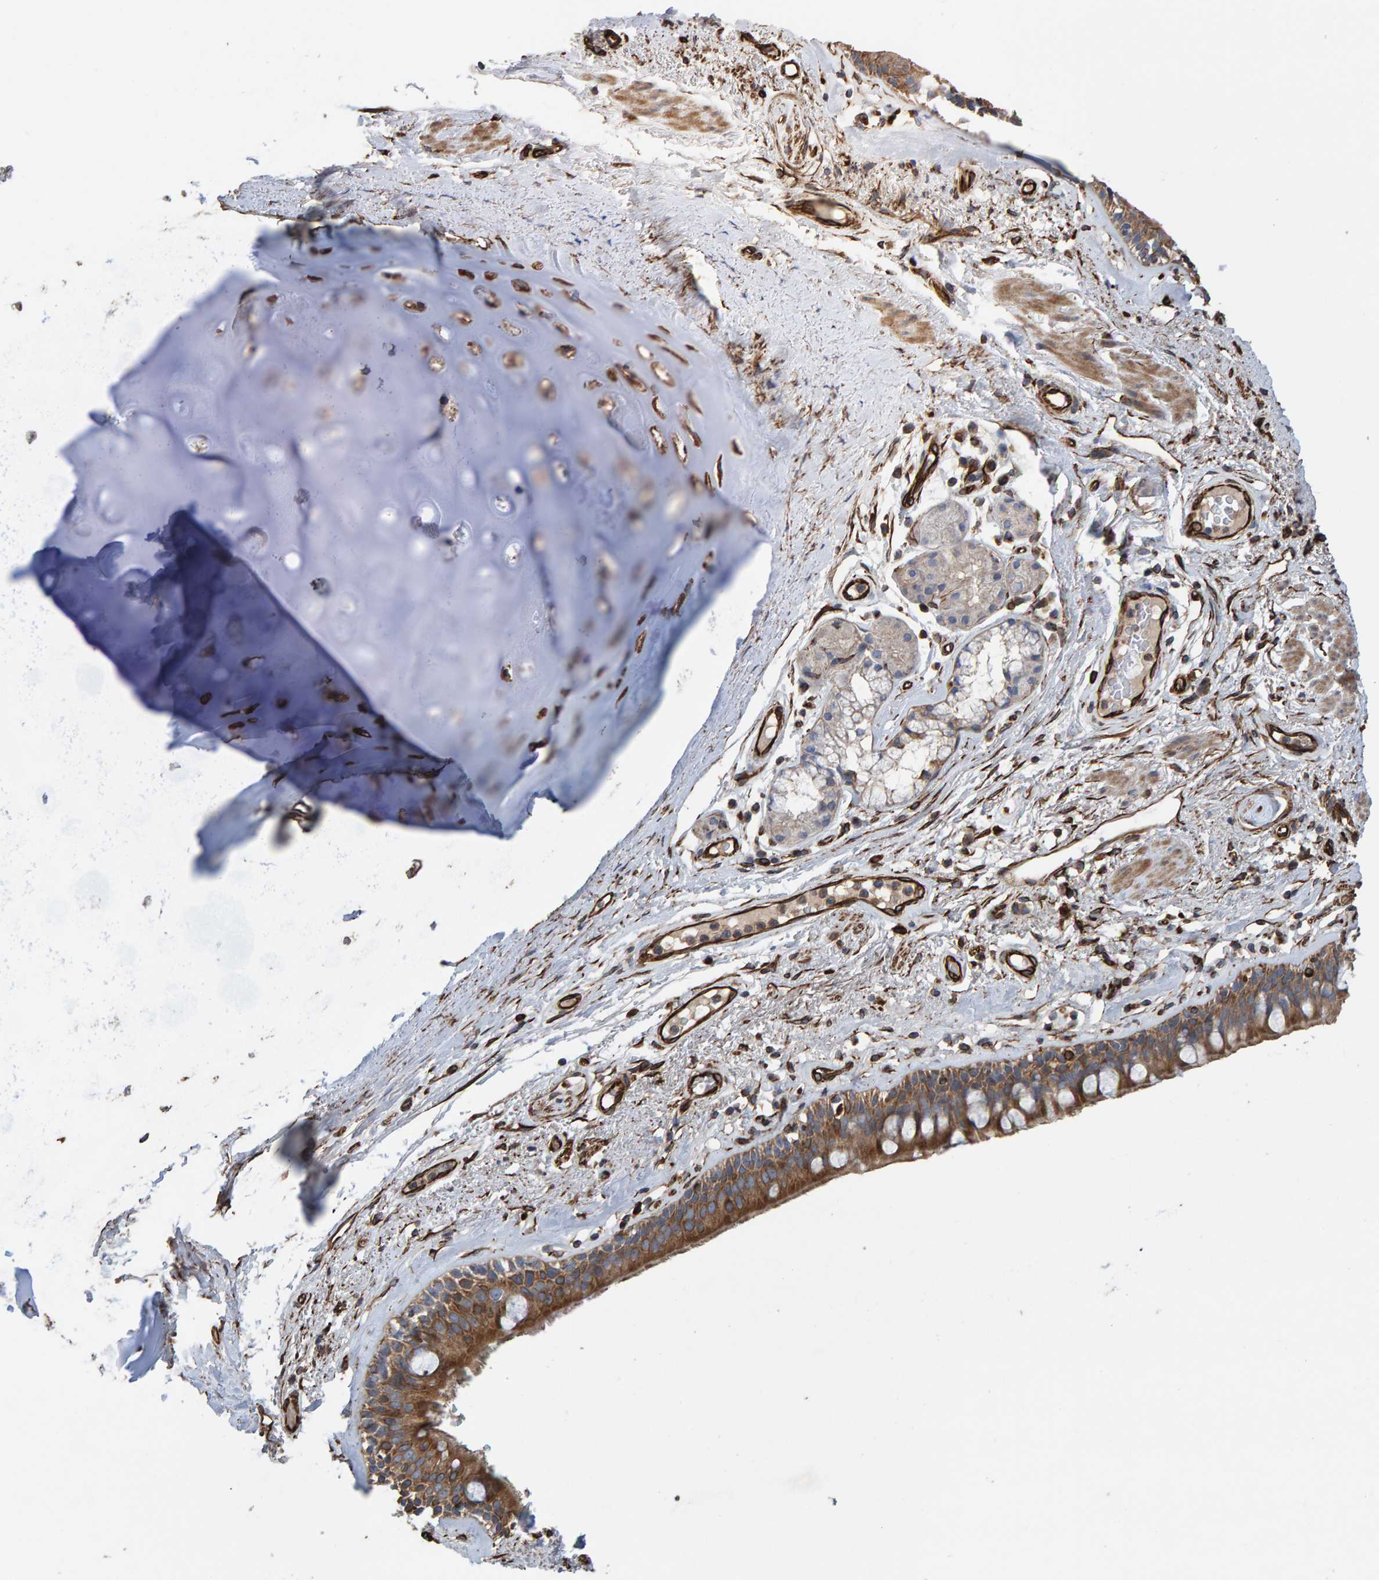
{"staining": {"intensity": "moderate", "quantity": ">75%", "location": "cytoplasmic/membranous"}, "tissue": "bronchus", "cell_type": "Respiratory epithelial cells", "image_type": "normal", "snomed": [{"axis": "morphology", "description": "Normal tissue, NOS"}, {"axis": "topography", "description": "Cartilage tissue"}], "caption": "Approximately >75% of respiratory epithelial cells in normal human bronchus show moderate cytoplasmic/membranous protein positivity as visualized by brown immunohistochemical staining.", "gene": "ZNF347", "patient": {"sex": "female", "age": 63}}